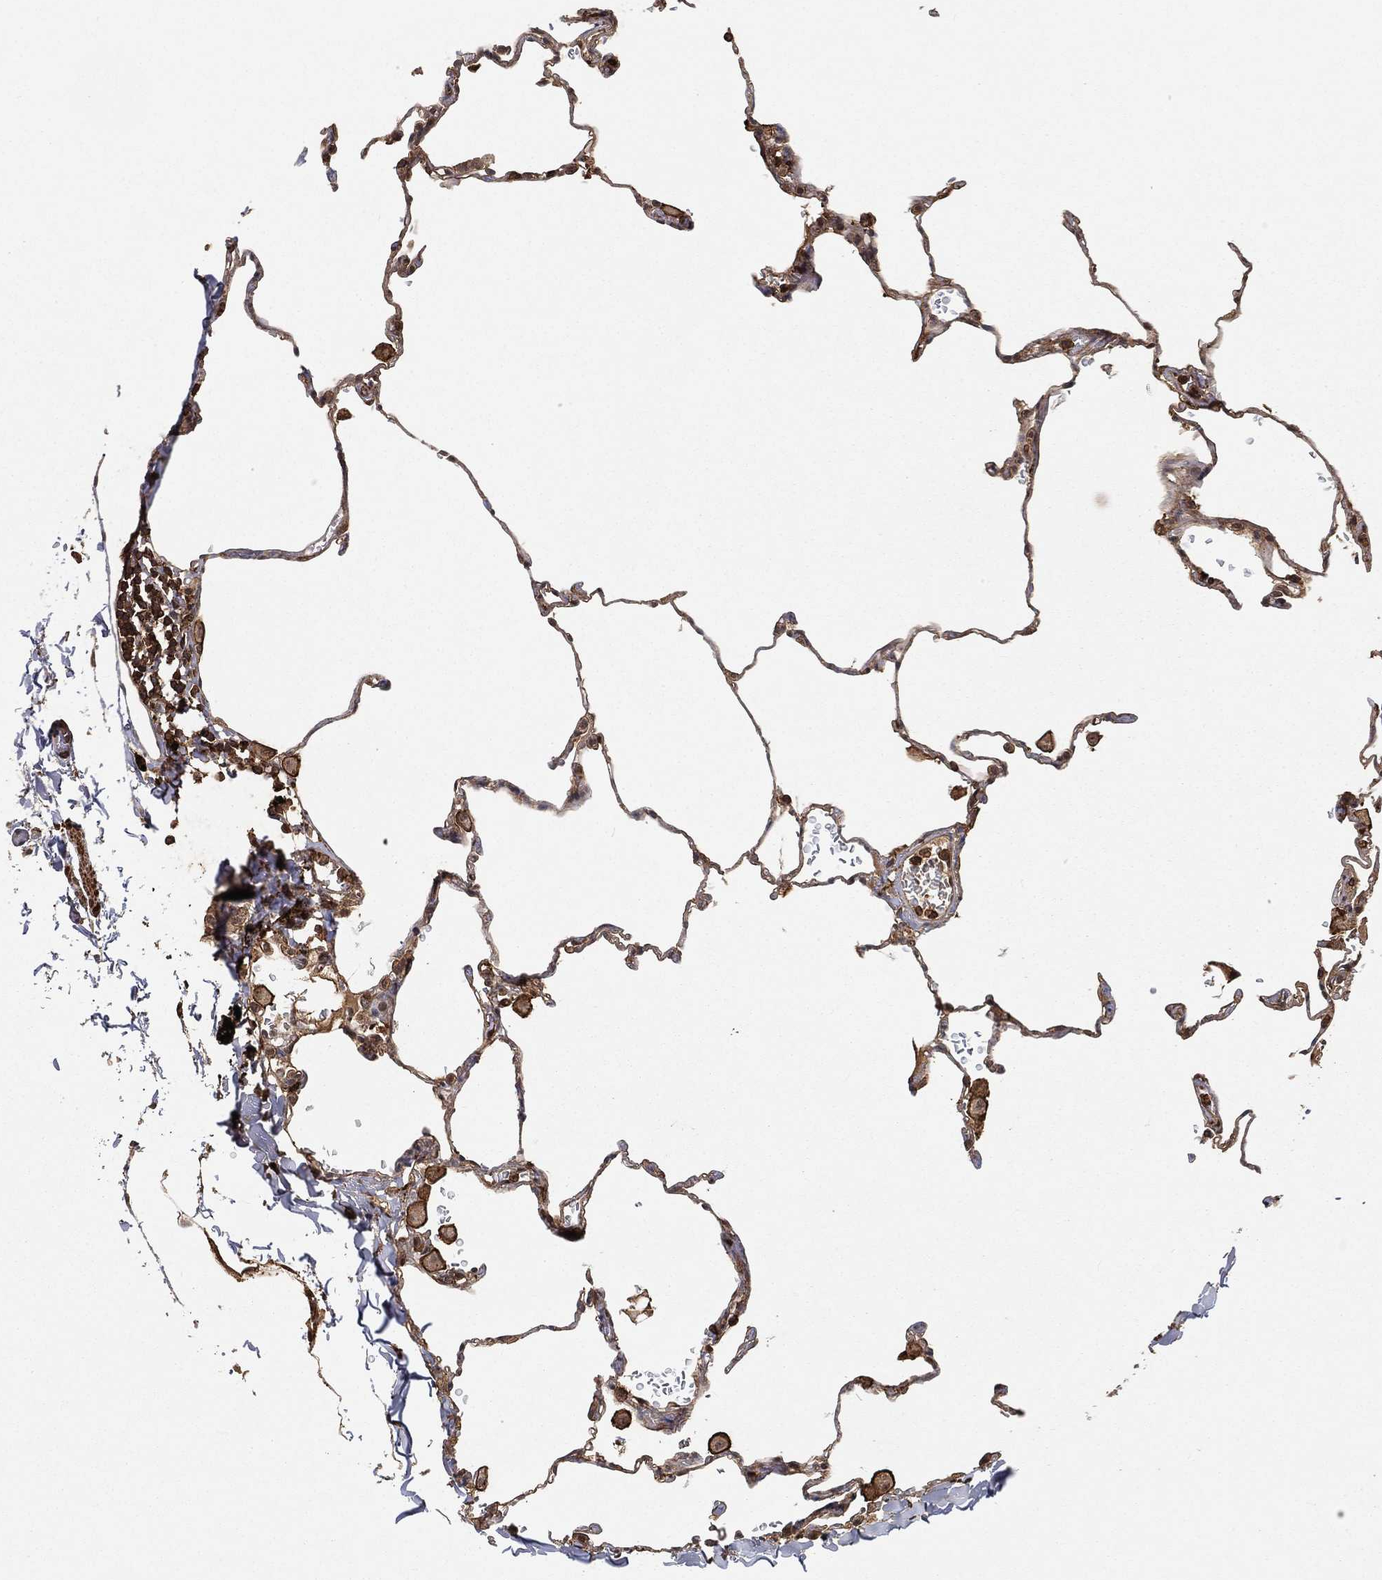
{"staining": {"intensity": "moderate", "quantity": "25%-75%", "location": "cytoplasmic/membranous"}, "tissue": "lung", "cell_type": "Alveolar cells", "image_type": "normal", "snomed": [{"axis": "morphology", "description": "Normal tissue, NOS"}, {"axis": "morphology", "description": "Adenocarcinoma, metastatic, NOS"}, {"axis": "topography", "description": "Lung"}], "caption": "Protein expression analysis of unremarkable human lung reveals moderate cytoplasmic/membranous staining in about 25%-75% of alveolar cells.", "gene": "CRYL1", "patient": {"sex": "male", "age": 45}}